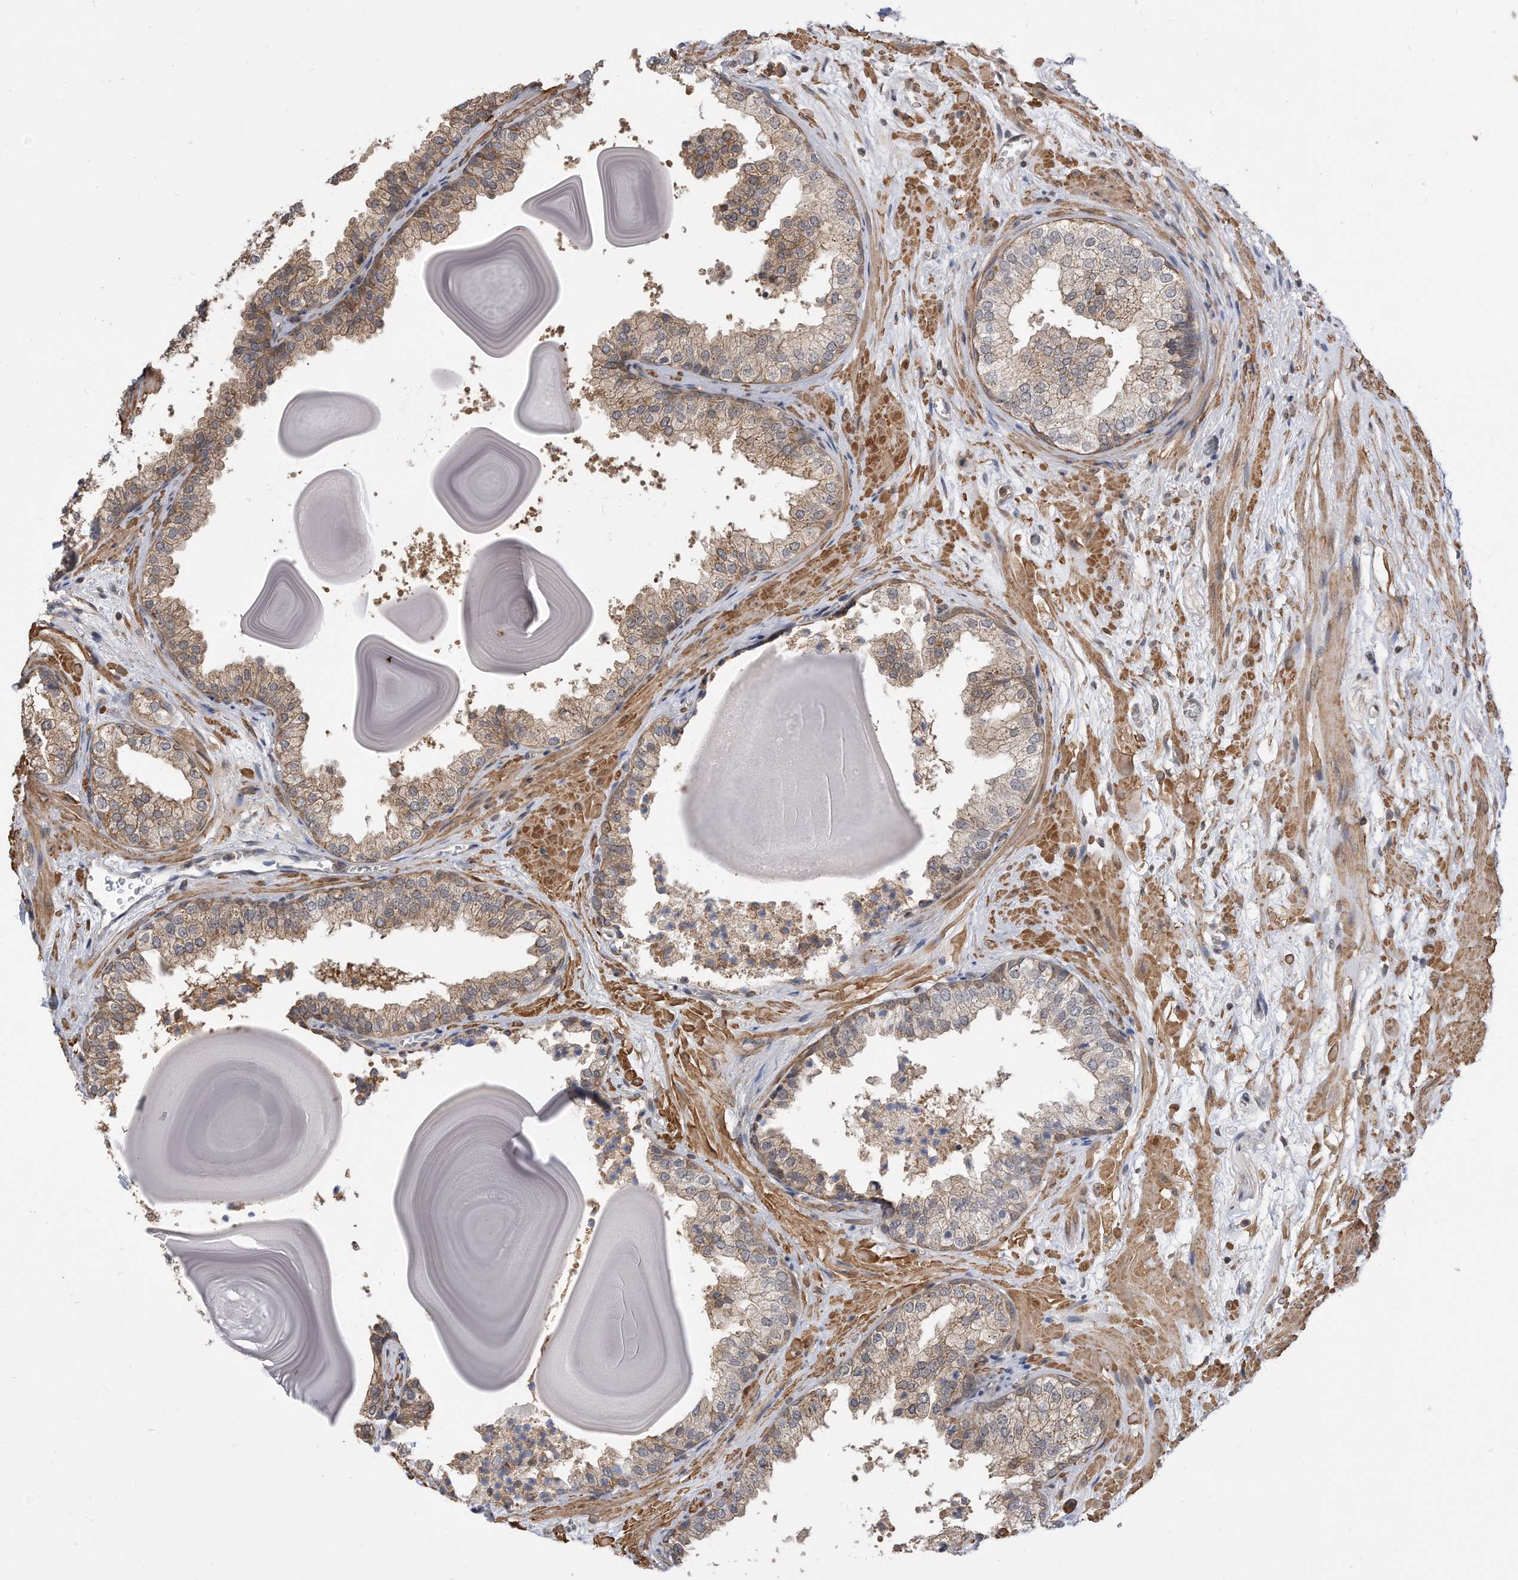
{"staining": {"intensity": "weak", "quantity": "25%-75%", "location": "cytoplasmic/membranous"}, "tissue": "prostate", "cell_type": "Glandular cells", "image_type": "normal", "snomed": [{"axis": "morphology", "description": "Normal tissue, NOS"}, {"axis": "topography", "description": "Prostate"}], "caption": "Immunohistochemistry image of unremarkable prostate: prostate stained using immunohistochemistry demonstrates low levels of weak protein expression localized specifically in the cytoplasmic/membranous of glandular cells, appearing as a cytoplasmic/membranous brown color.", "gene": "TCP1", "patient": {"sex": "male", "age": 48}}